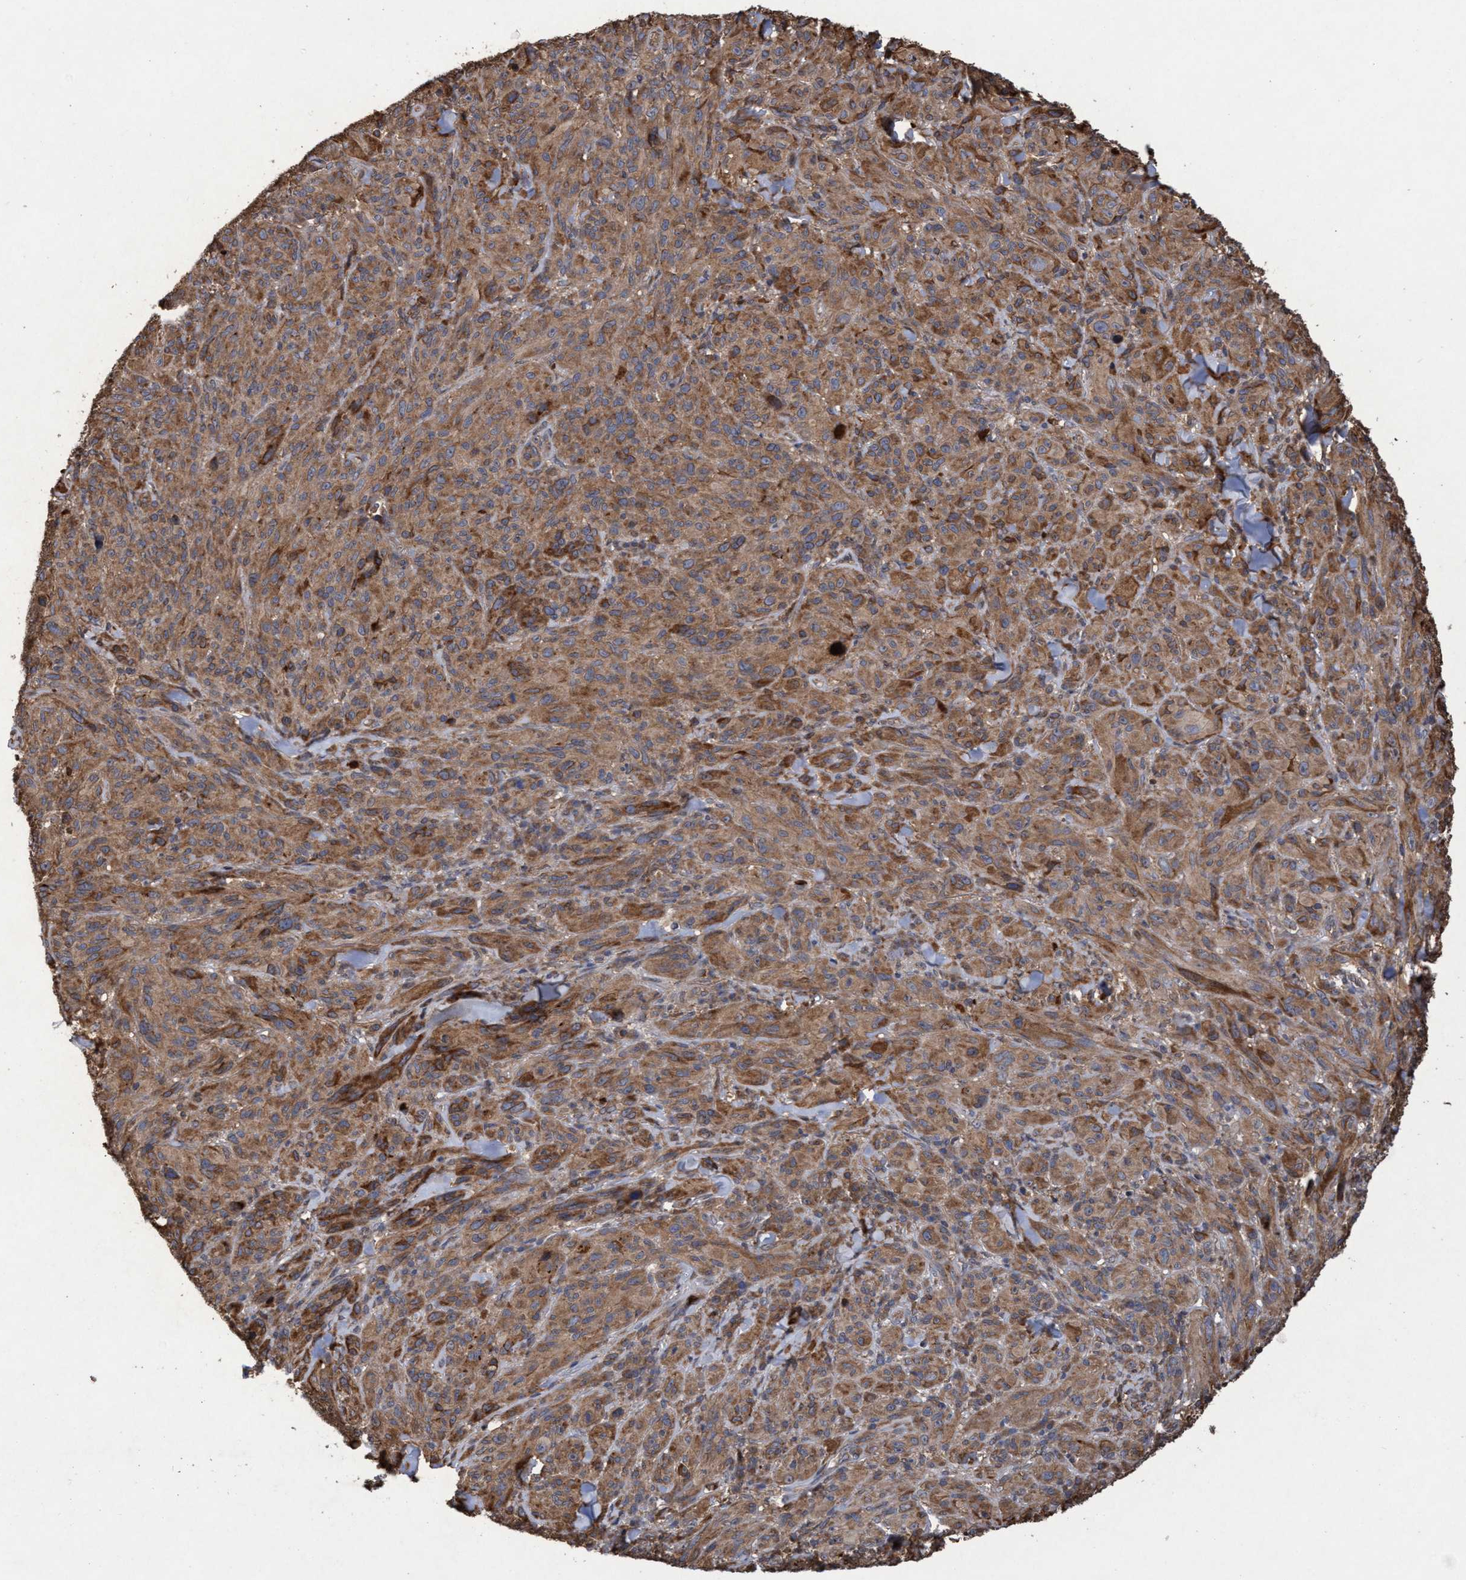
{"staining": {"intensity": "moderate", "quantity": ">75%", "location": "cytoplasmic/membranous"}, "tissue": "melanoma", "cell_type": "Tumor cells", "image_type": "cancer", "snomed": [{"axis": "morphology", "description": "Malignant melanoma, NOS"}, {"axis": "topography", "description": "Skin of head"}], "caption": "IHC (DAB) staining of human malignant melanoma shows moderate cytoplasmic/membranous protein staining in approximately >75% of tumor cells.", "gene": "CHMP6", "patient": {"sex": "male", "age": 96}}